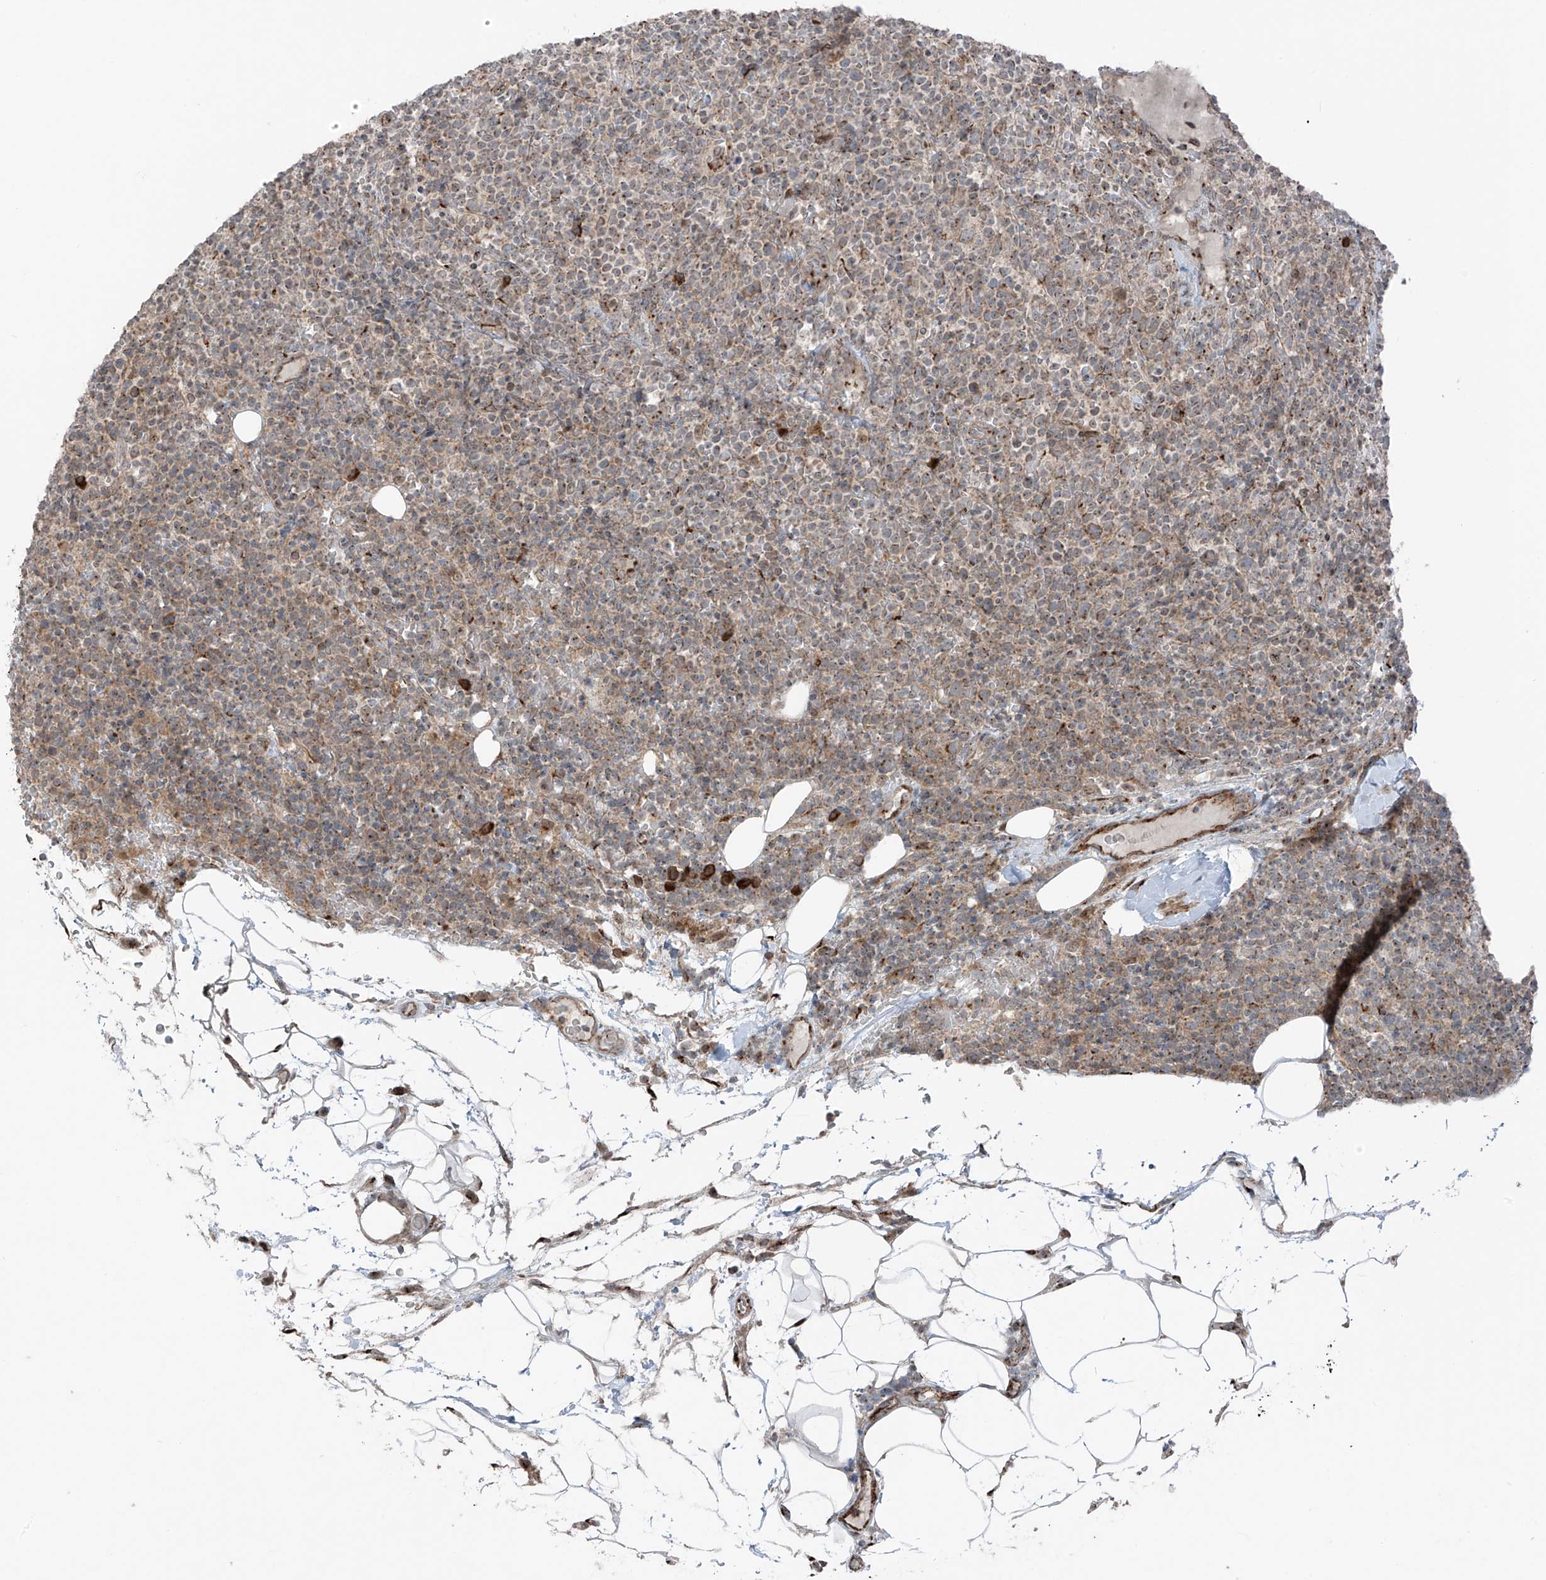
{"staining": {"intensity": "weak", "quantity": "25%-75%", "location": "cytoplasmic/membranous"}, "tissue": "lymphoma", "cell_type": "Tumor cells", "image_type": "cancer", "snomed": [{"axis": "morphology", "description": "Malignant lymphoma, non-Hodgkin's type, High grade"}, {"axis": "topography", "description": "Lymph node"}], "caption": "Tumor cells exhibit weak cytoplasmic/membranous positivity in about 25%-75% of cells in lymphoma.", "gene": "ERLEC1", "patient": {"sex": "male", "age": 61}}